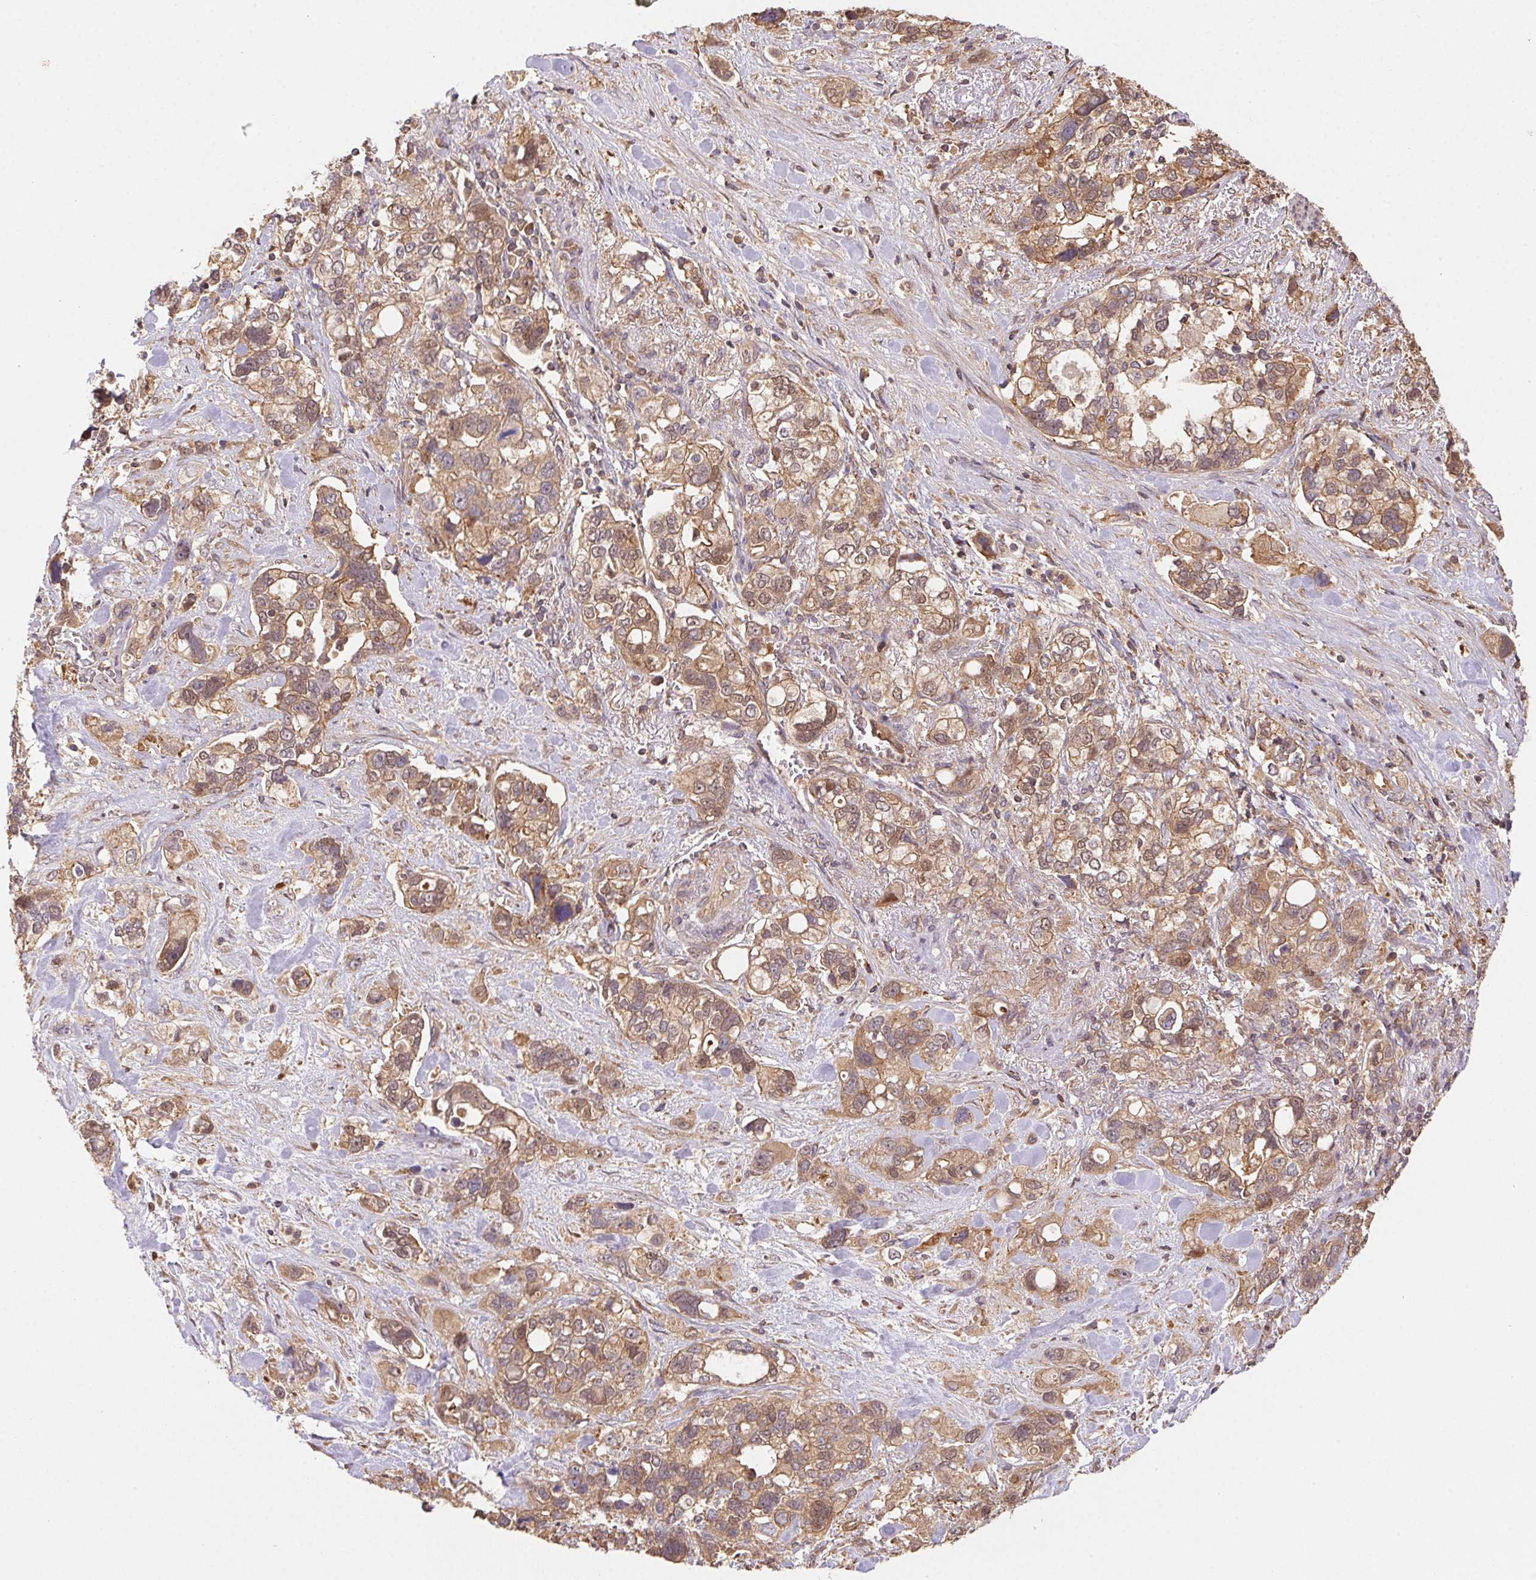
{"staining": {"intensity": "weak", "quantity": ">75%", "location": "cytoplasmic/membranous"}, "tissue": "stomach cancer", "cell_type": "Tumor cells", "image_type": "cancer", "snomed": [{"axis": "morphology", "description": "Adenocarcinoma, NOS"}, {"axis": "topography", "description": "Stomach, upper"}], "caption": "Immunohistochemistry (IHC) of human stomach cancer demonstrates low levels of weak cytoplasmic/membranous staining in about >75% of tumor cells. Nuclei are stained in blue.", "gene": "MEX3D", "patient": {"sex": "female", "age": 81}}